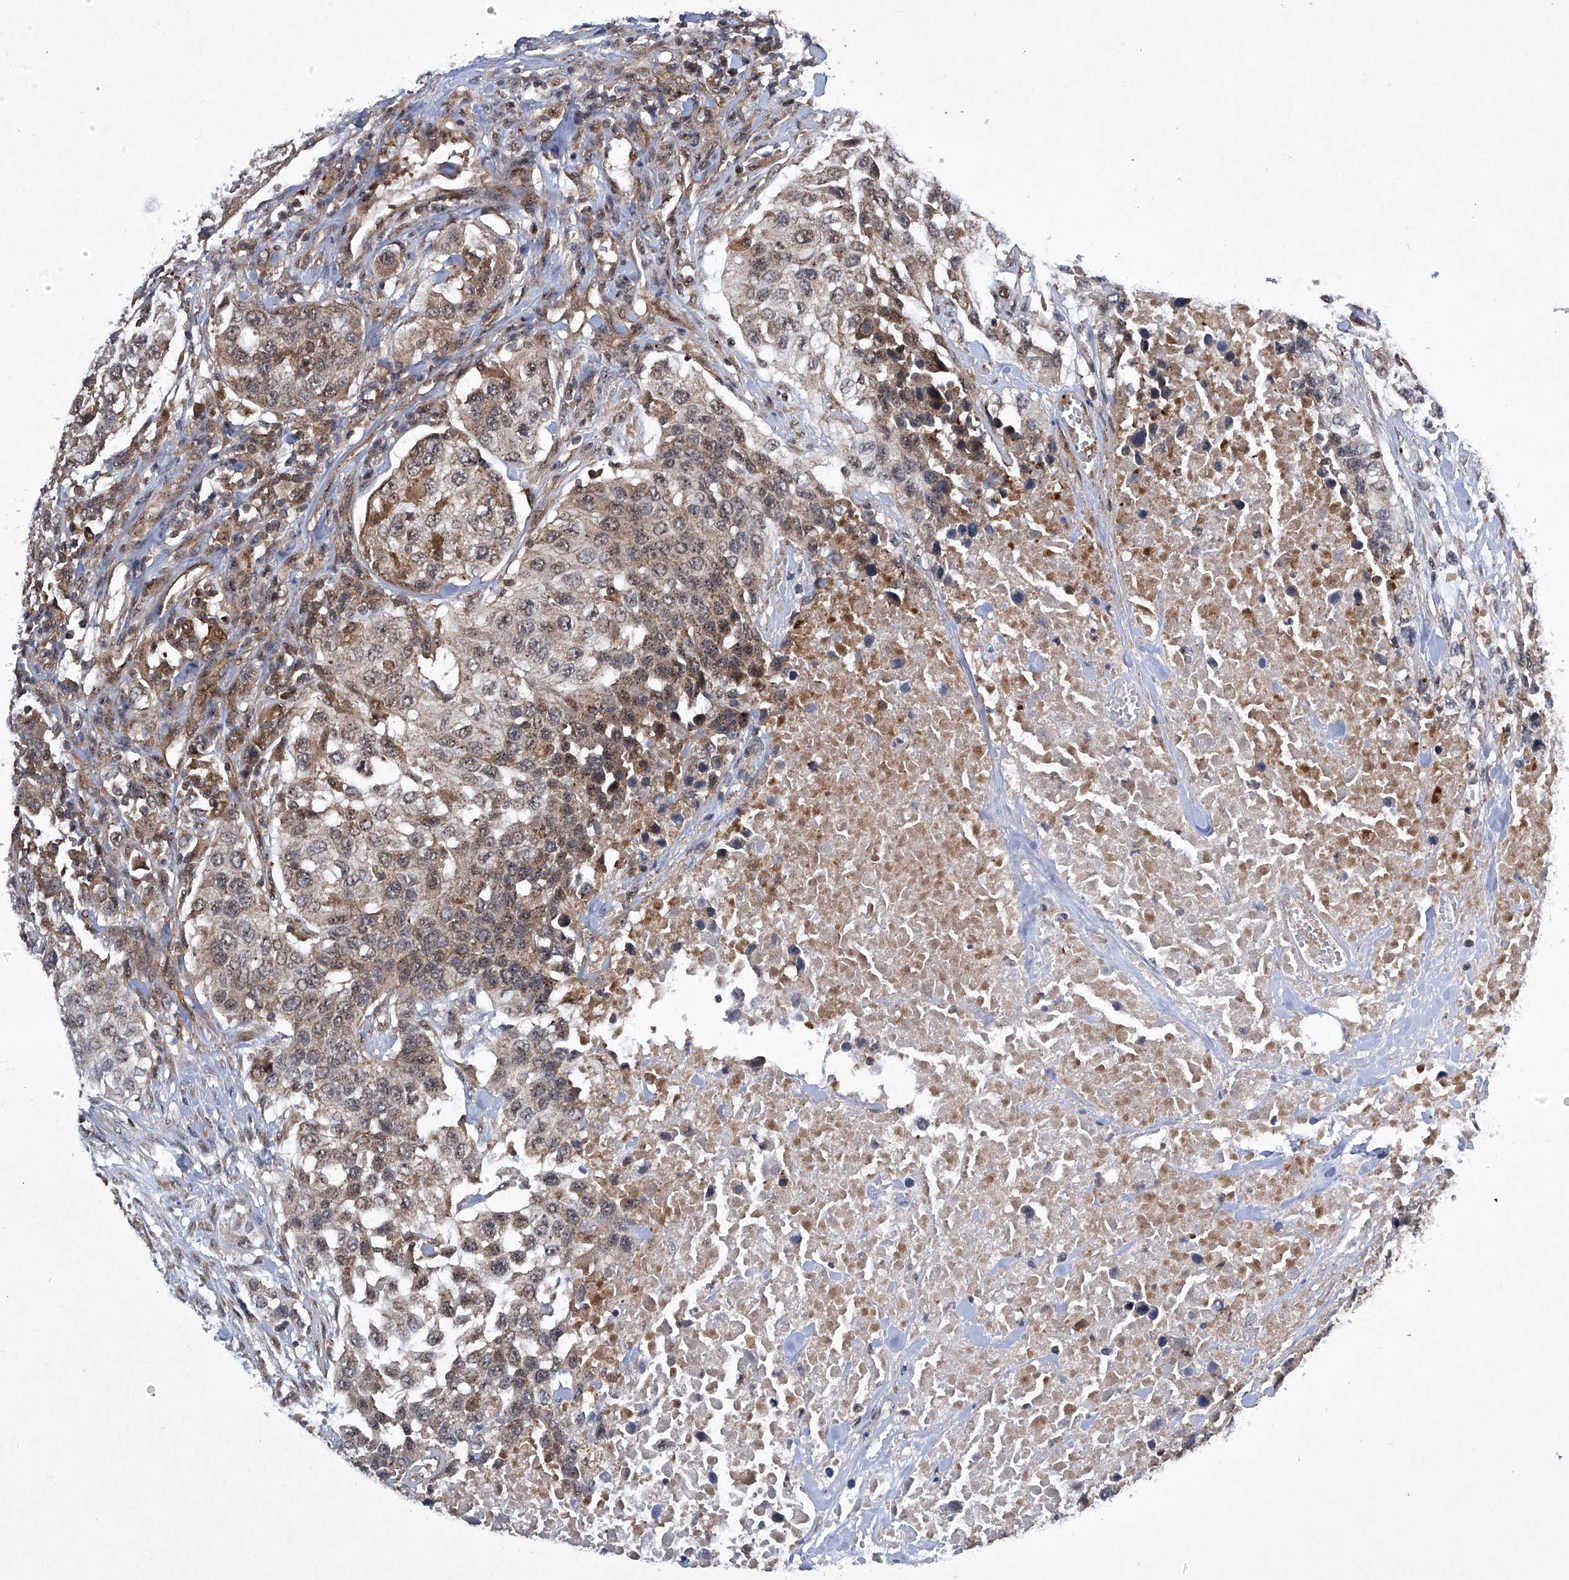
{"staining": {"intensity": "moderate", "quantity": "25%-75%", "location": "cytoplasmic/membranous"}, "tissue": "urothelial cancer", "cell_type": "Tumor cells", "image_type": "cancer", "snomed": [{"axis": "morphology", "description": "Urothelial carcinoma, High grade"}, {"axis": "topography", "description": "Urinary bladder"}], "caption": "Immunohistochemical staining of high-grade urothelial carcinoma demonstrates medium levels of moderate cytoplasmic/membranous expression in about 25%-75% of tumor cells.", "gene": "CISH", "patient": {"sex": "female", "age": 80}}